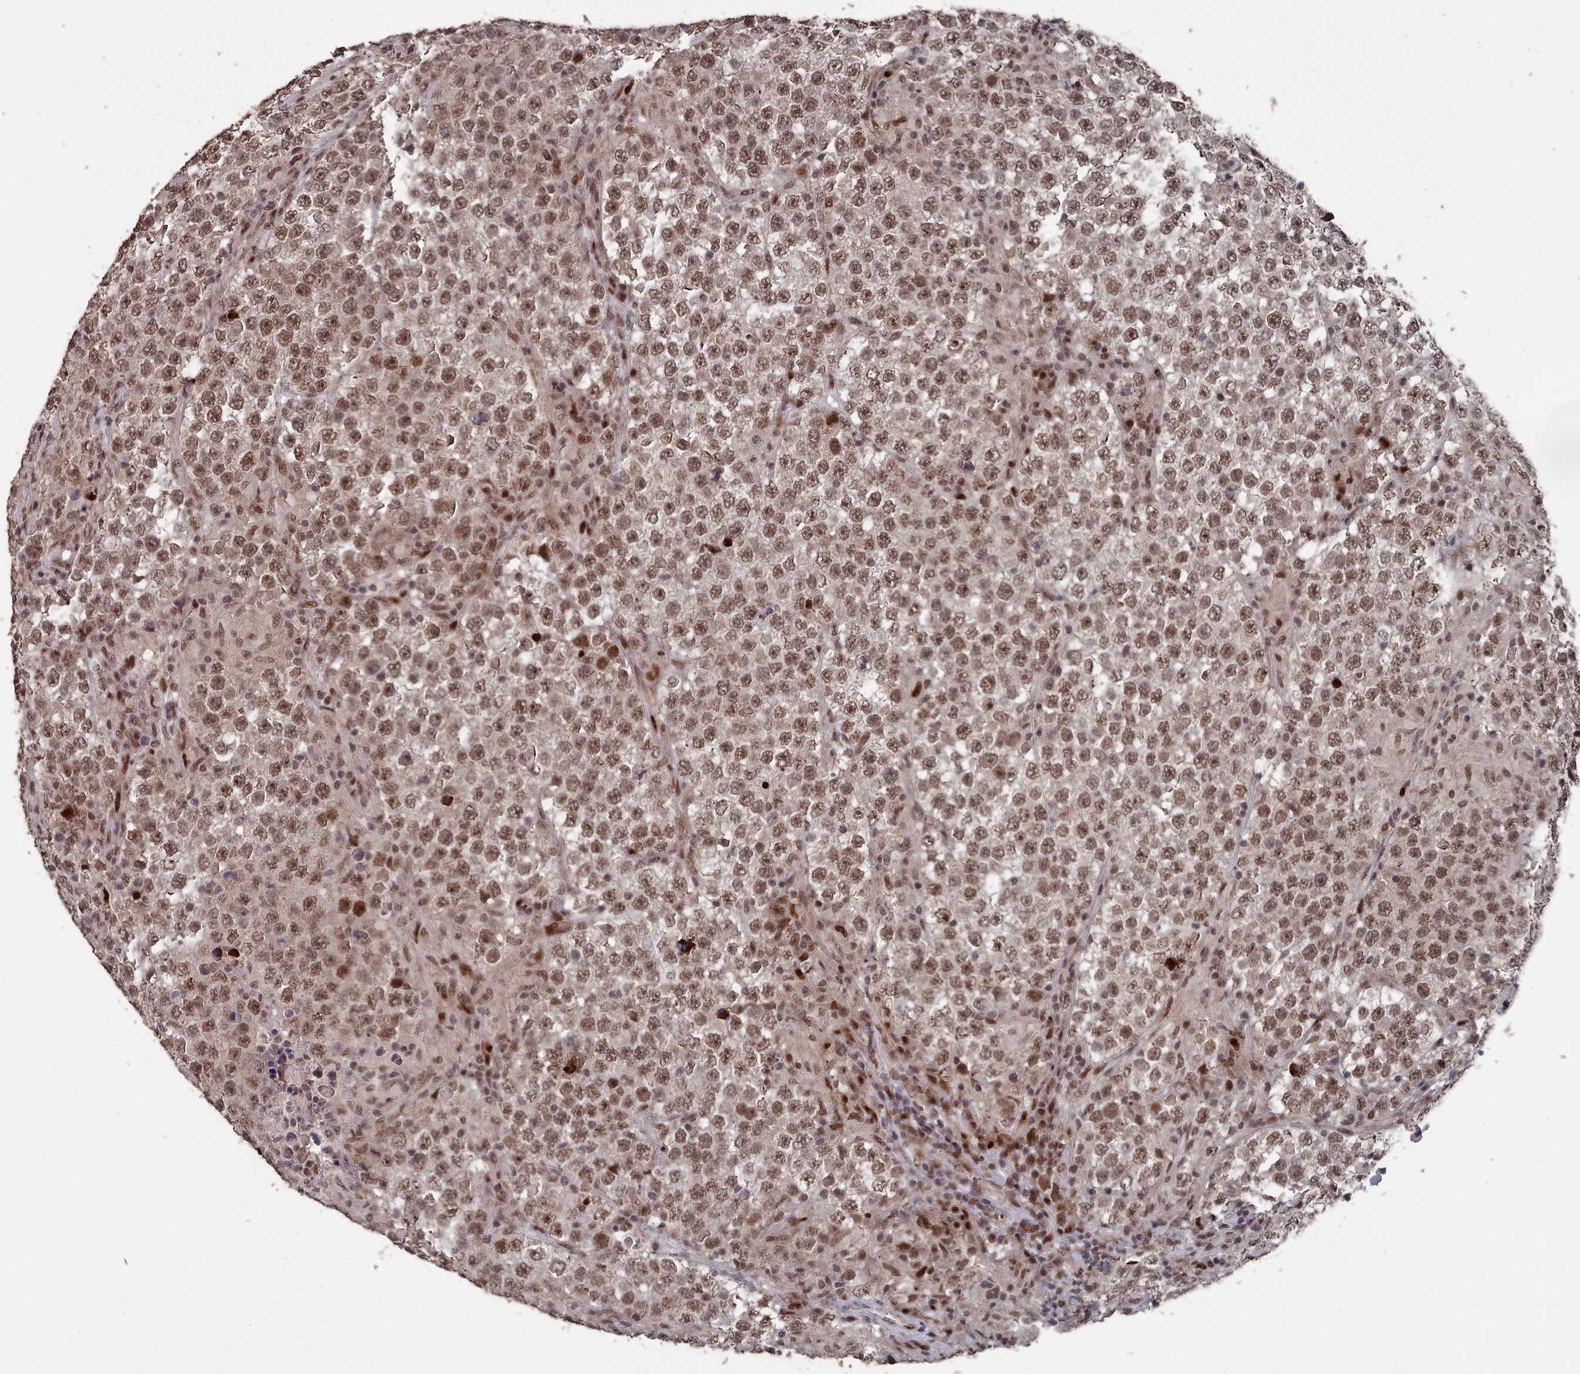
{"staining": {"intensity": "moderate", "quantity": ">75%", "location": "nuclear"}, "tissue": "testis cancer", "cell_type": "Tumor cells", "image_type": "cancer", "snomed": [{"axis": "morphology", "description": "Normal tissue, NOS"}, {"axis": "morphology", "description": "Urothelial carcinoma, High grade"}, {"axis": "morphology", "description": "Seminoma, NOS"}, {"axis": "morphology", "description": "Carcinoma, Embryonal, NOS"}, {"axis": "topography", "description": "Urinary bladder"}, {"axis": "topography", "description": "Testis"}], "caption": "The photomicrograph exhibits a brown stain indicating the presence of a protein in the nuclear of tumor cells in embryonal carcinoma (testis).", "gene": "PNRC2", "patient": {"sex": "male", "age": 41}}